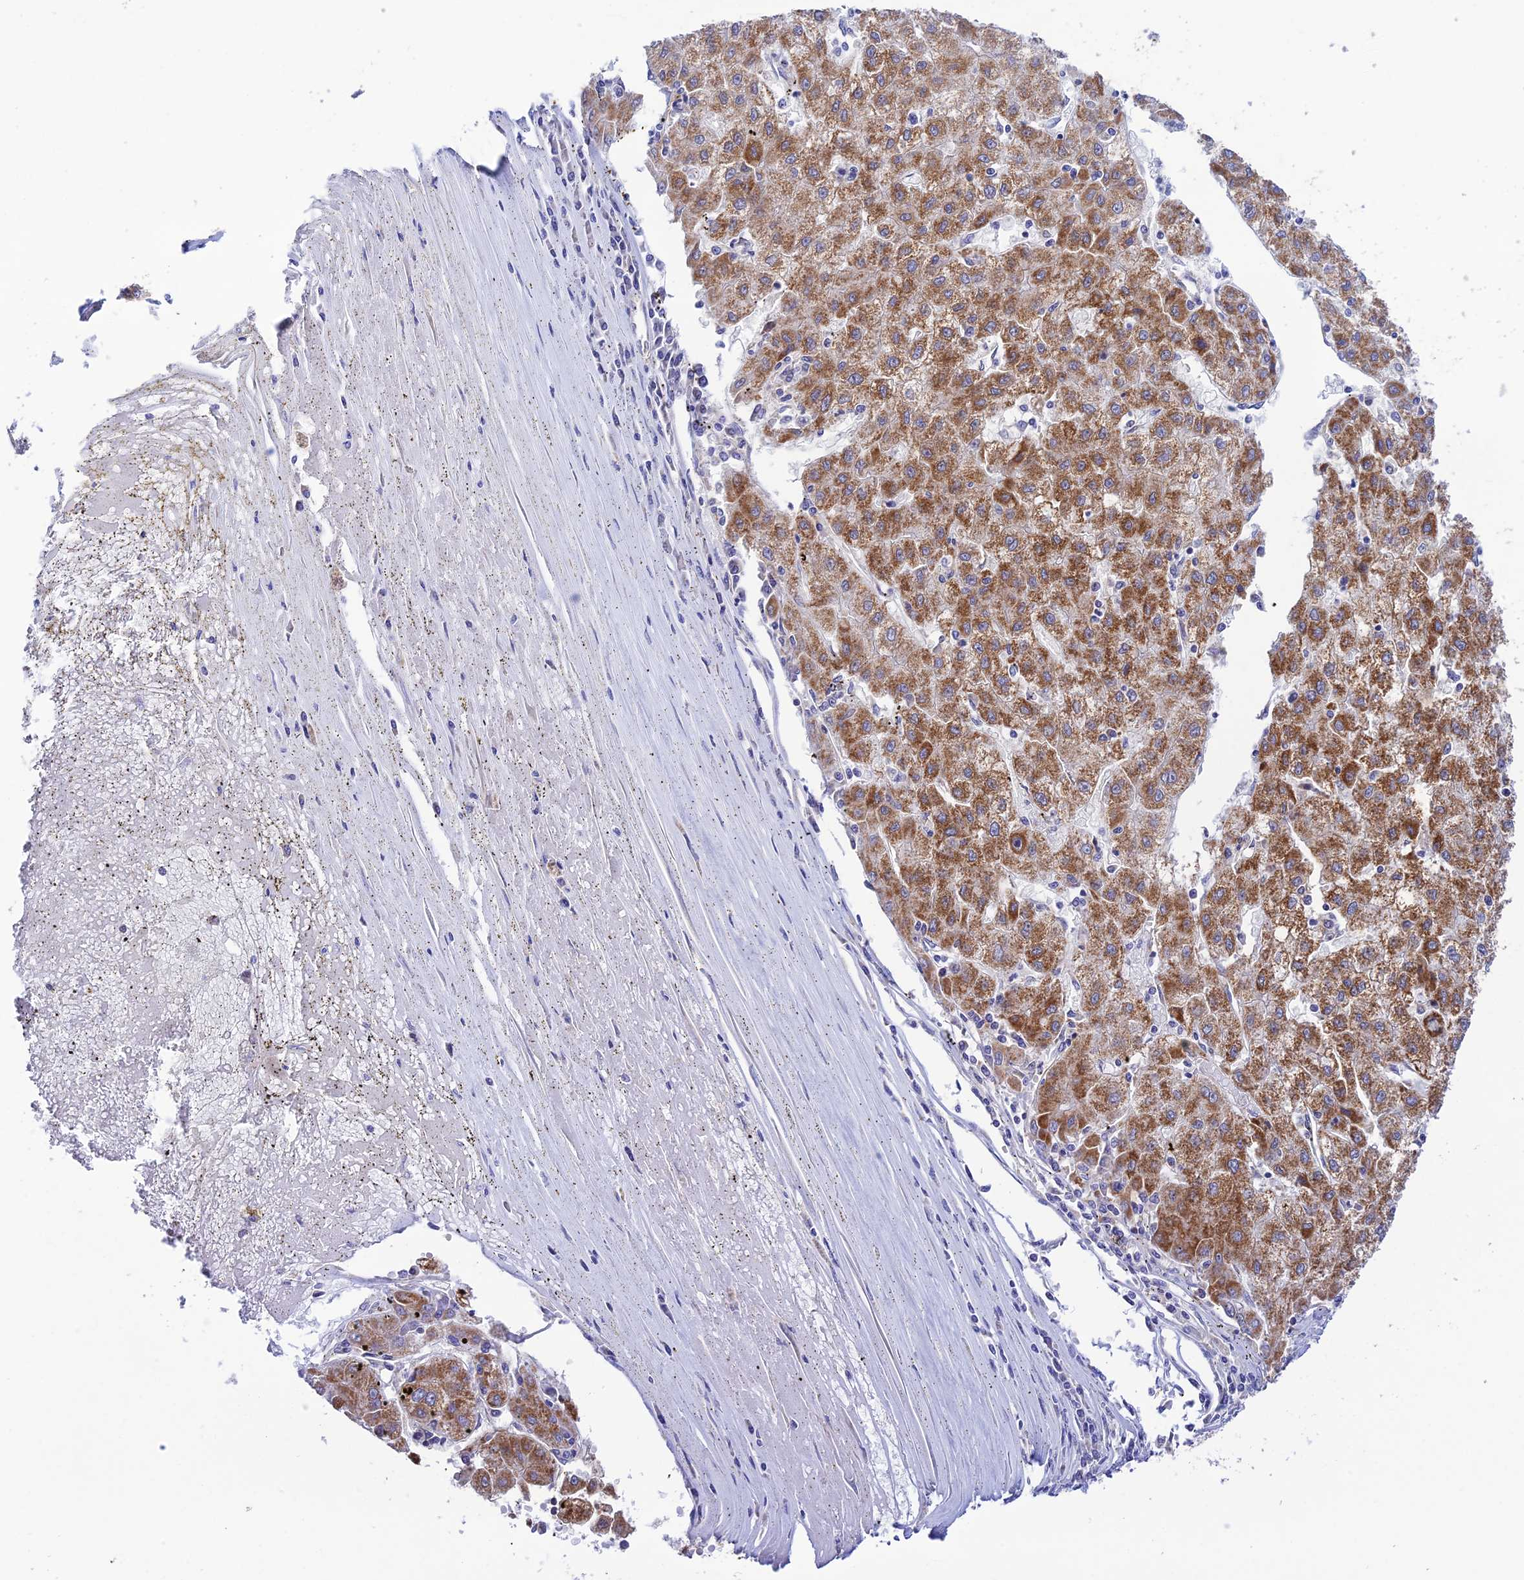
{"staining": {"intensity": "moderate", "quantity": ">75%", "location": "cytoplasmic/membranous"}, "tissue": "liver cancer", "cell_type": "Tumor cells", "image_type": "cancer", "snomed": [{"axis": "morphology", "description": "Carcinoma, Hepatocellular, NOS"}, {"axis": "topography", "description": "Liver"}], "caption": "Tumor cells demonstrate moderate cytoplasmic/membranous positivity in about >75% of cells in liver hepatocellular carcinoma.", "gene": "HSDL2", "patient": {"sex": "male", "age": 72}}